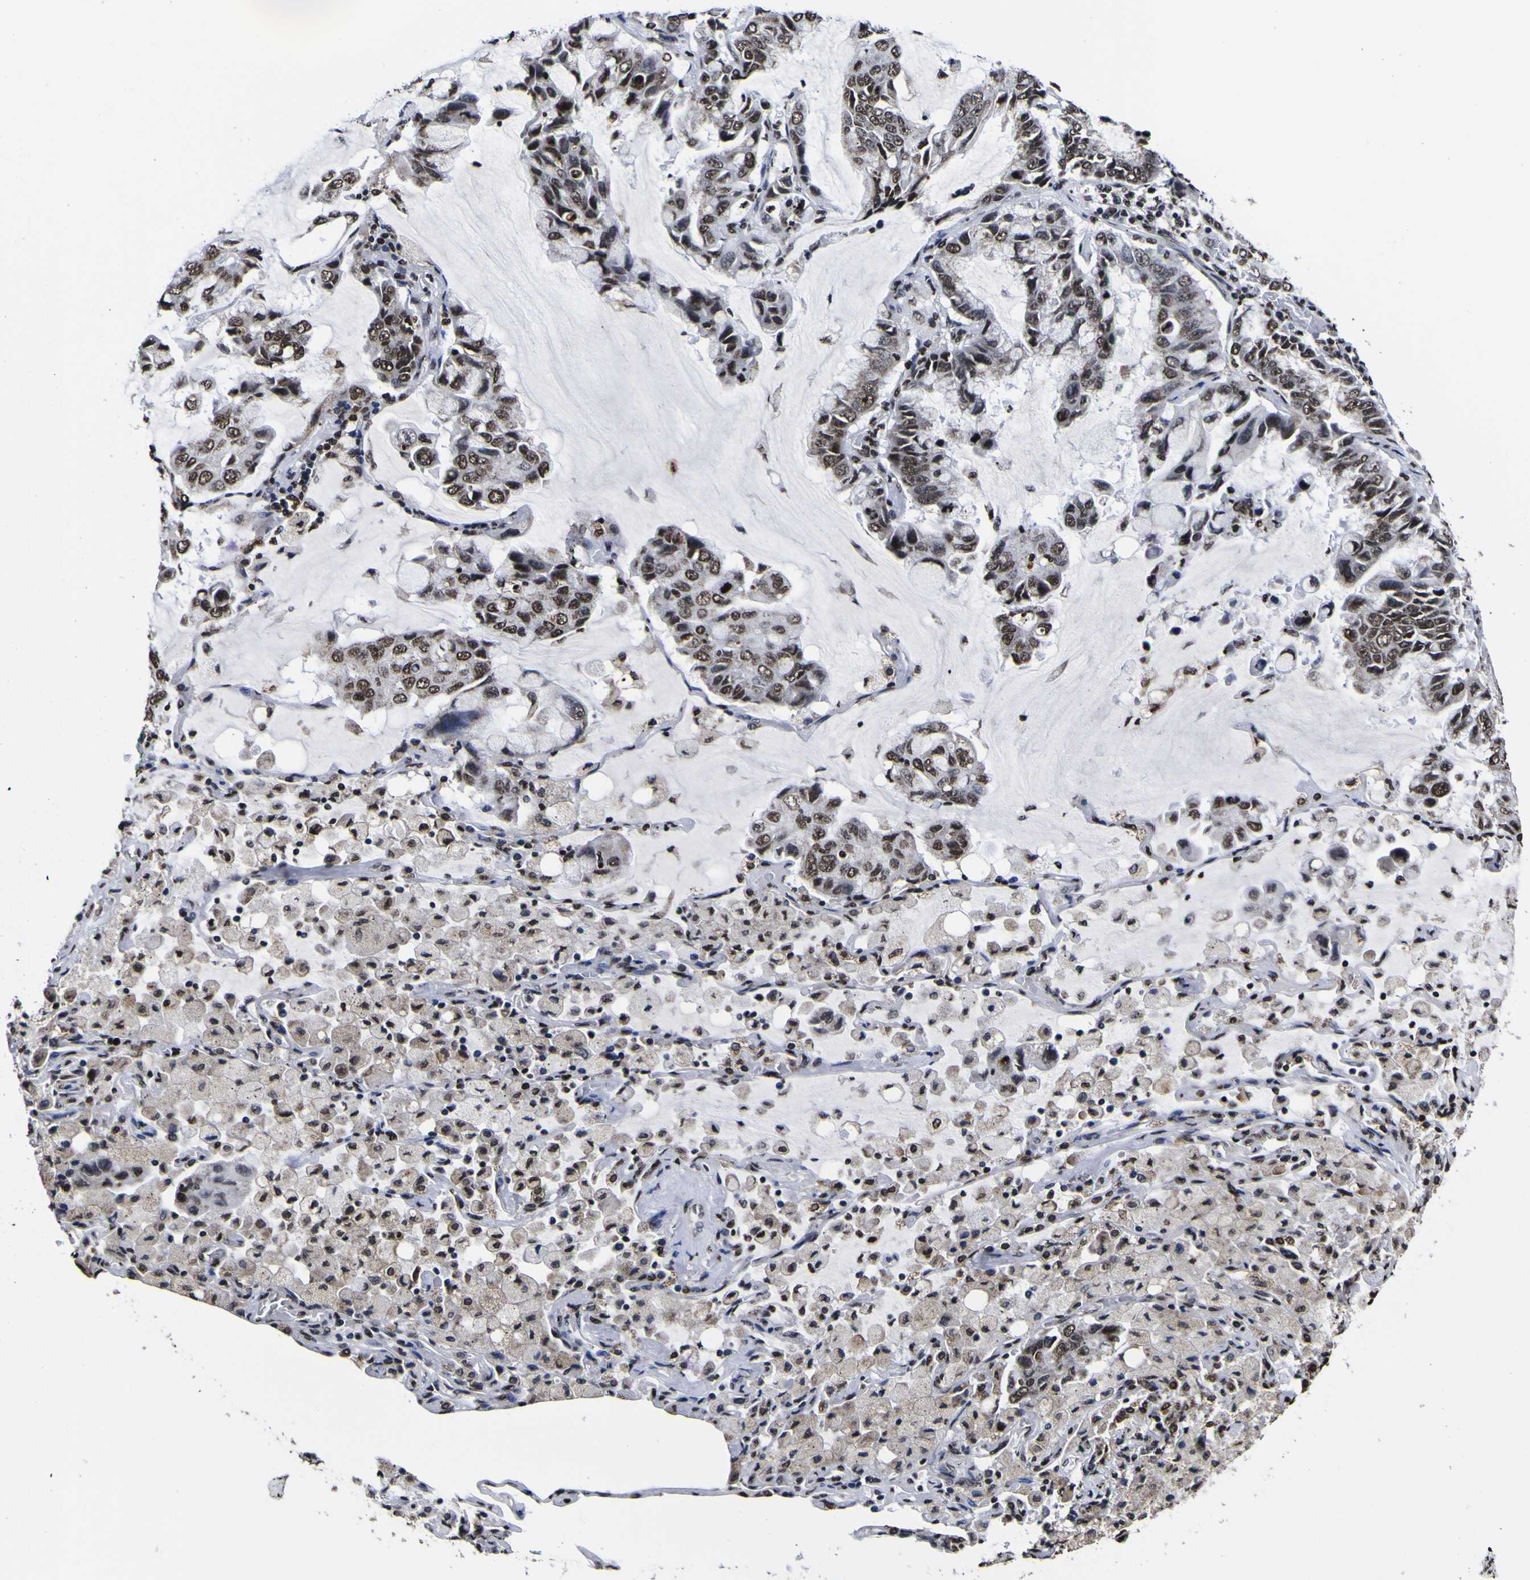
{"staining": {"intensity": "strong", "quantity": ">75%", "location": "nuclear"}, "tissue": "lung cancer", "cell_type": "Tumor cells", "image_type": "cancer", "snomed": [{"axis": "morphology", "description": "Adenocarcinoma, NOS"}, {"axis": "topography", "description": "Lung"}], "caption": "Strong nuclear protein positivity is appreciated in about >75% of tumor cells in adenocarcinoma (lung).", "gene": "PIAS1", "patient": {"sex": "male", "age": 64}}